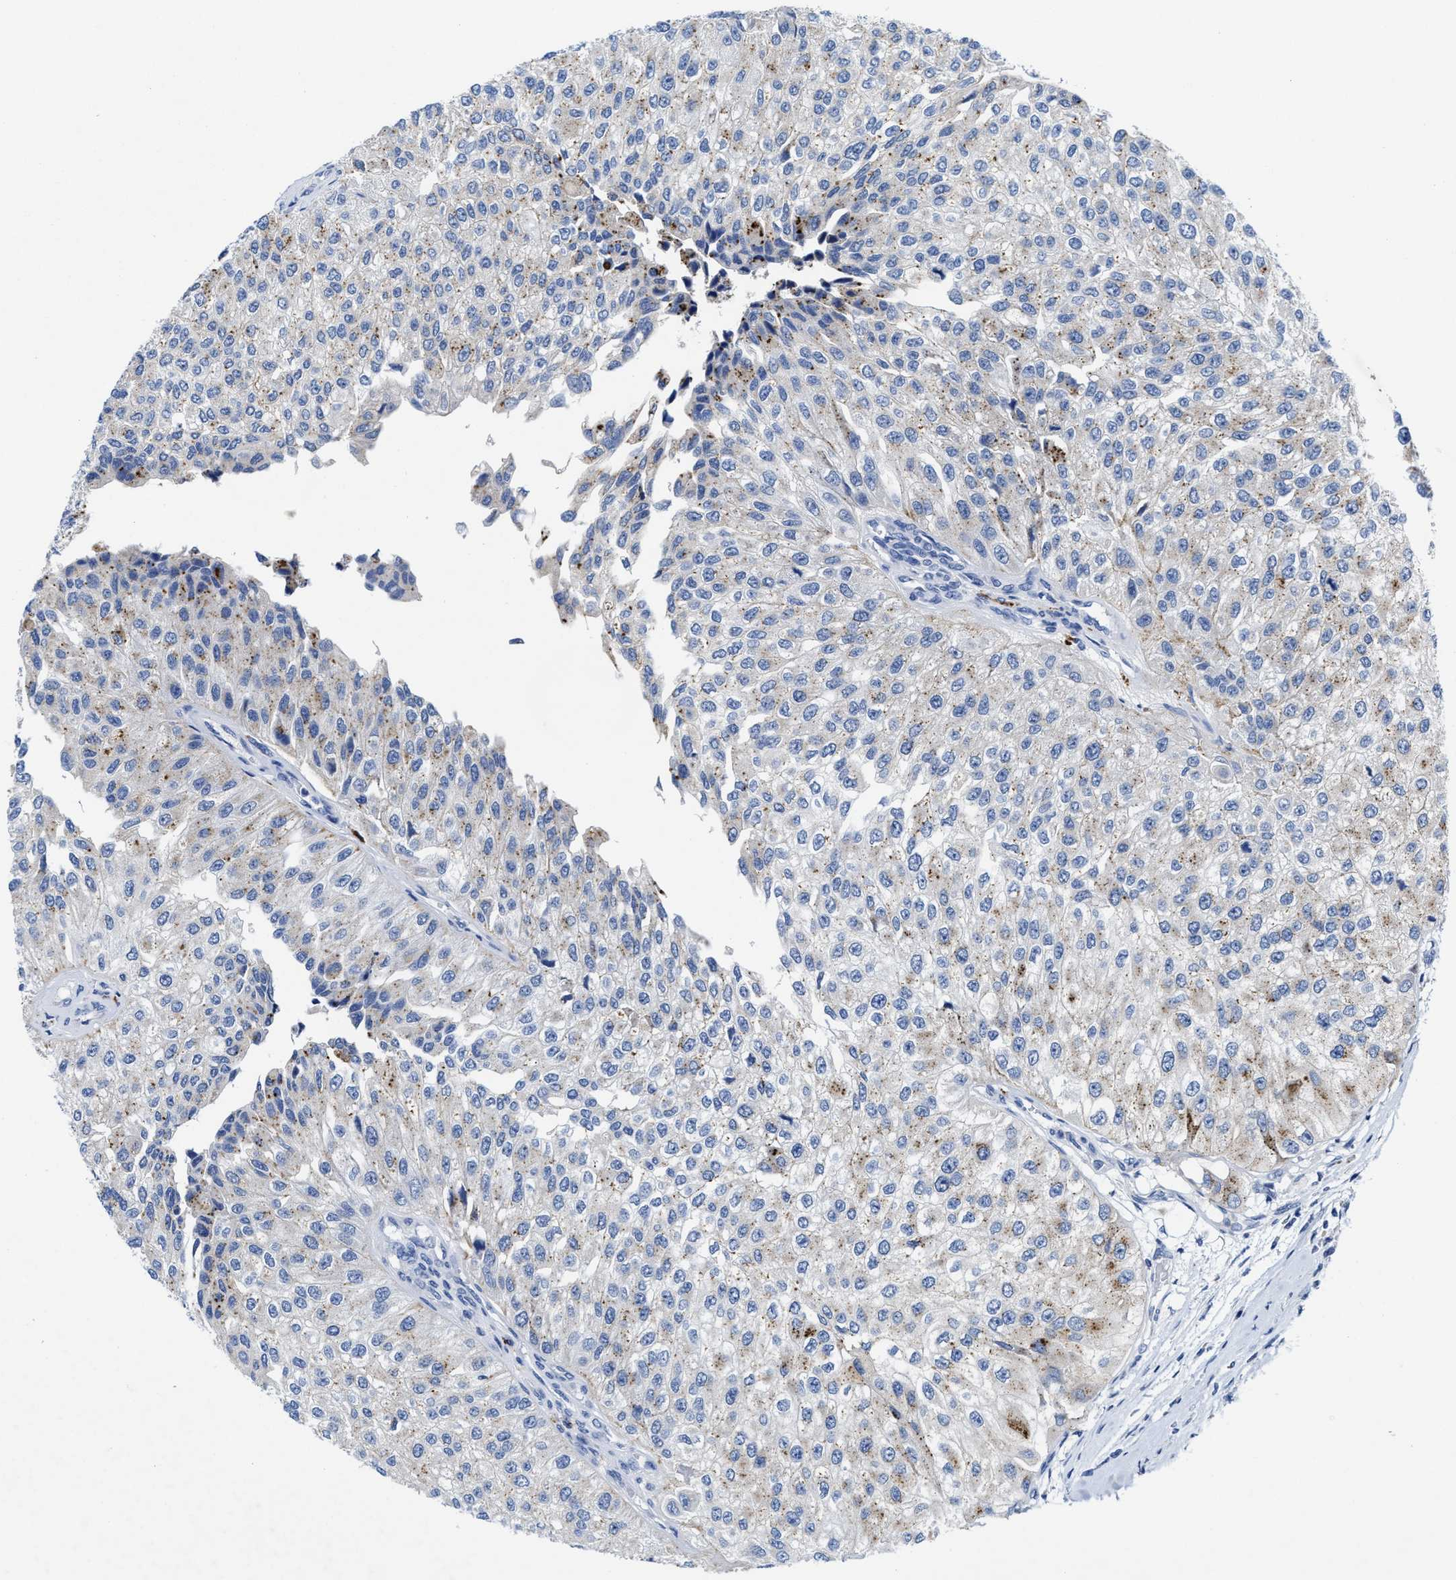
{"staining": {"intensity": "weak", "quantity": "<25%", "location": "cytoplasmic/membranous"}, "tissue": "urothelial cancer", "cell_type": "Tumor cells", "image_type": "cancer", "snomed": [{"axis": "morphology", "description": "Urothelial carcinoma, High grade"}, {"axis": "topography", "description": "Kidney"}, {"axis": "topography", "description": "Urinary bladder"}], "caption": "Immunohistochemistry histopathology image of human high-grade urothelial carcinoma stained for a protein (brown), which reveals no positivity in tumor cells.", "gene": "TBRG4", "patient": {"sex": "male", "age": 77}}